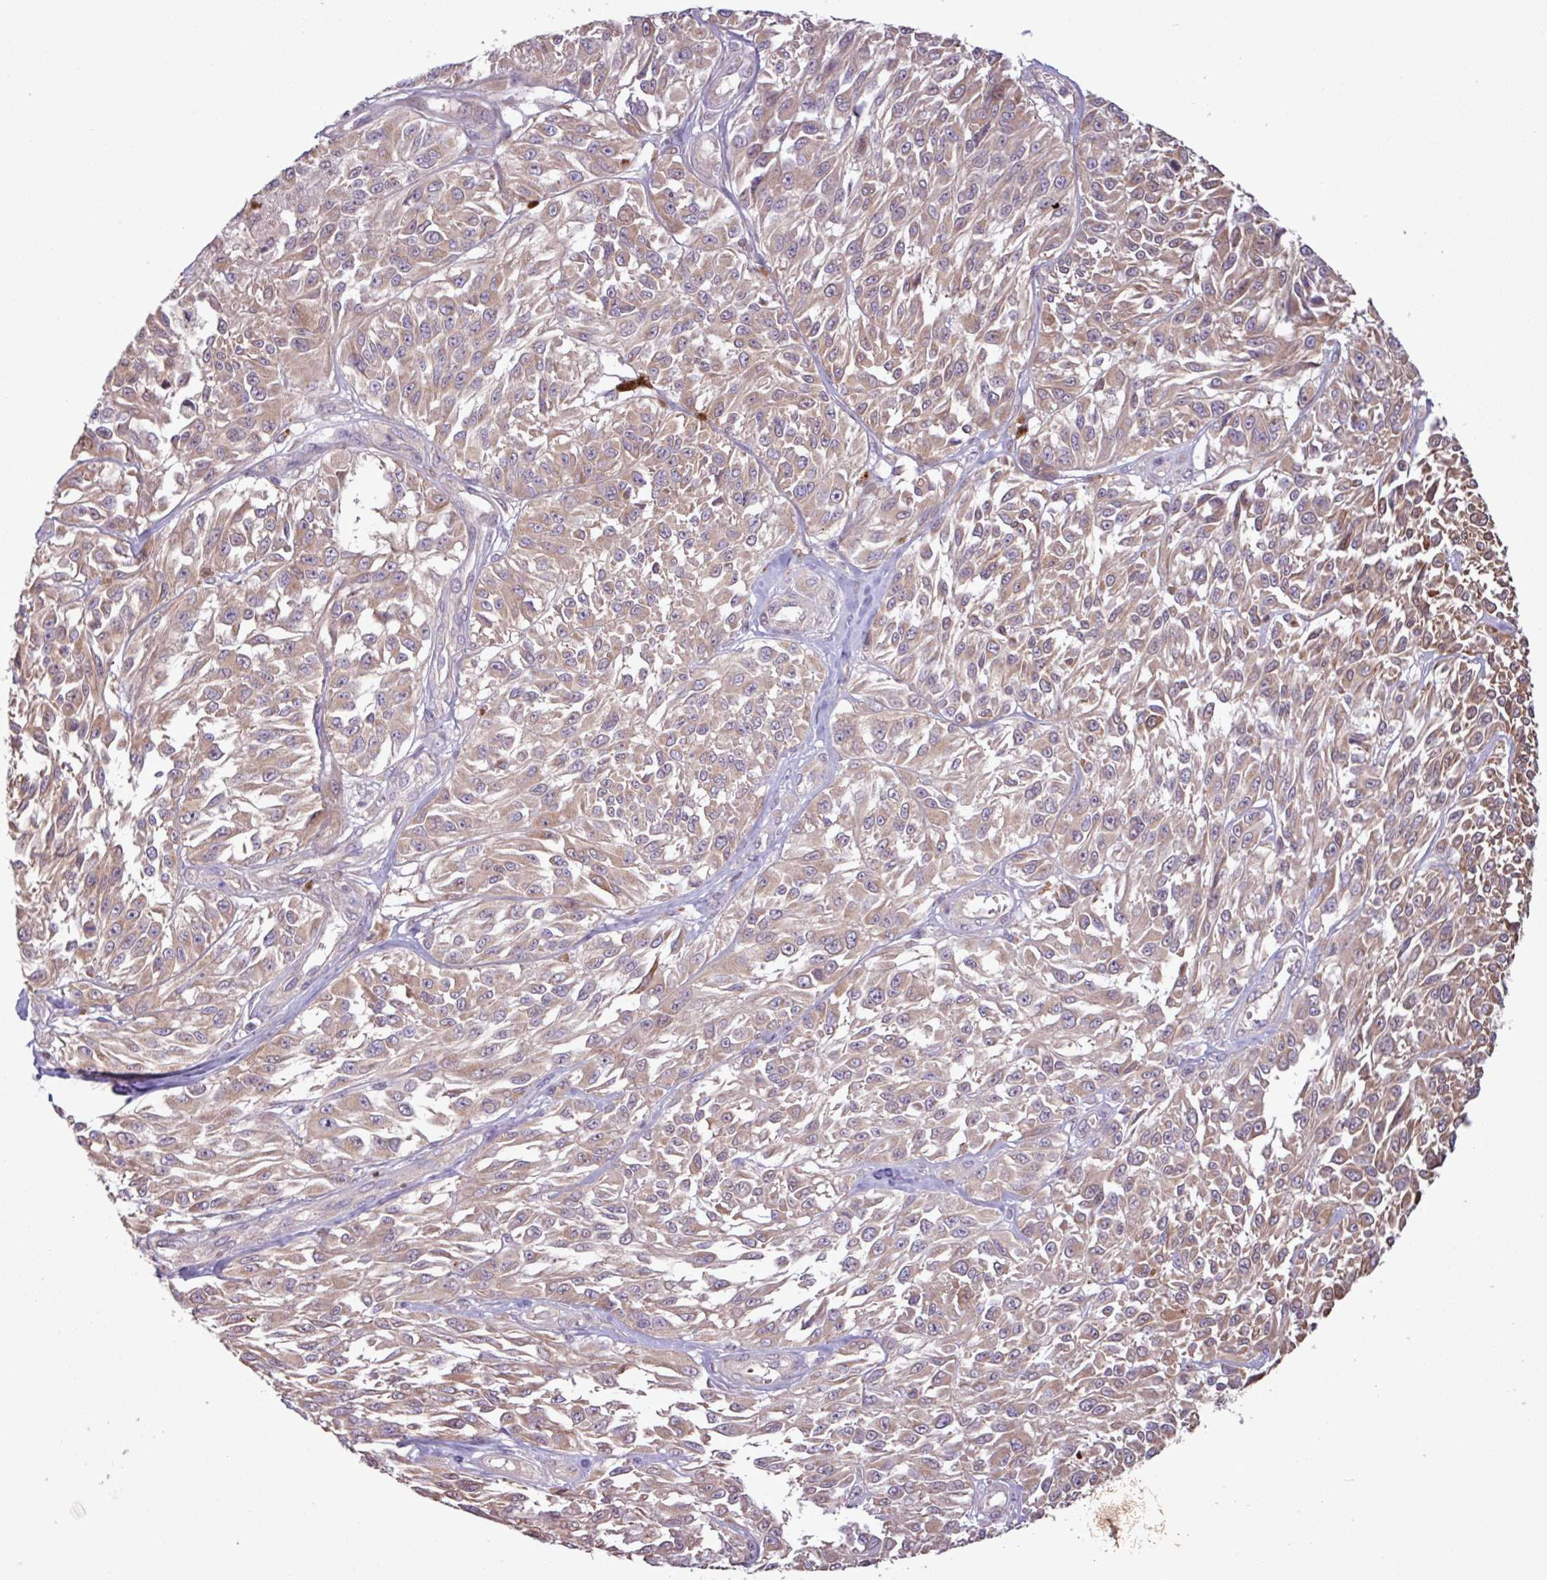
{"staining": {"intensity": "moderate", "quantity": ">75%", "location": "cytoplasmic/membranous"}, "tissue": "melanoma", "cell_type": "Tumor cells", "image_type": "cancer", "snomed": [{"axis": "morphology", "description": "Malignant melanoma, NOS"}, {"axis": "topography", "description": "Skin"}], "caption": "DAB immunohistochemical staining of melanoma shows moderate cytoplasmic/membranous protein staining in approximately >75% of tumor cells.", "gene": "PDPR", "patient": {"sex": "male", "age": 94}}